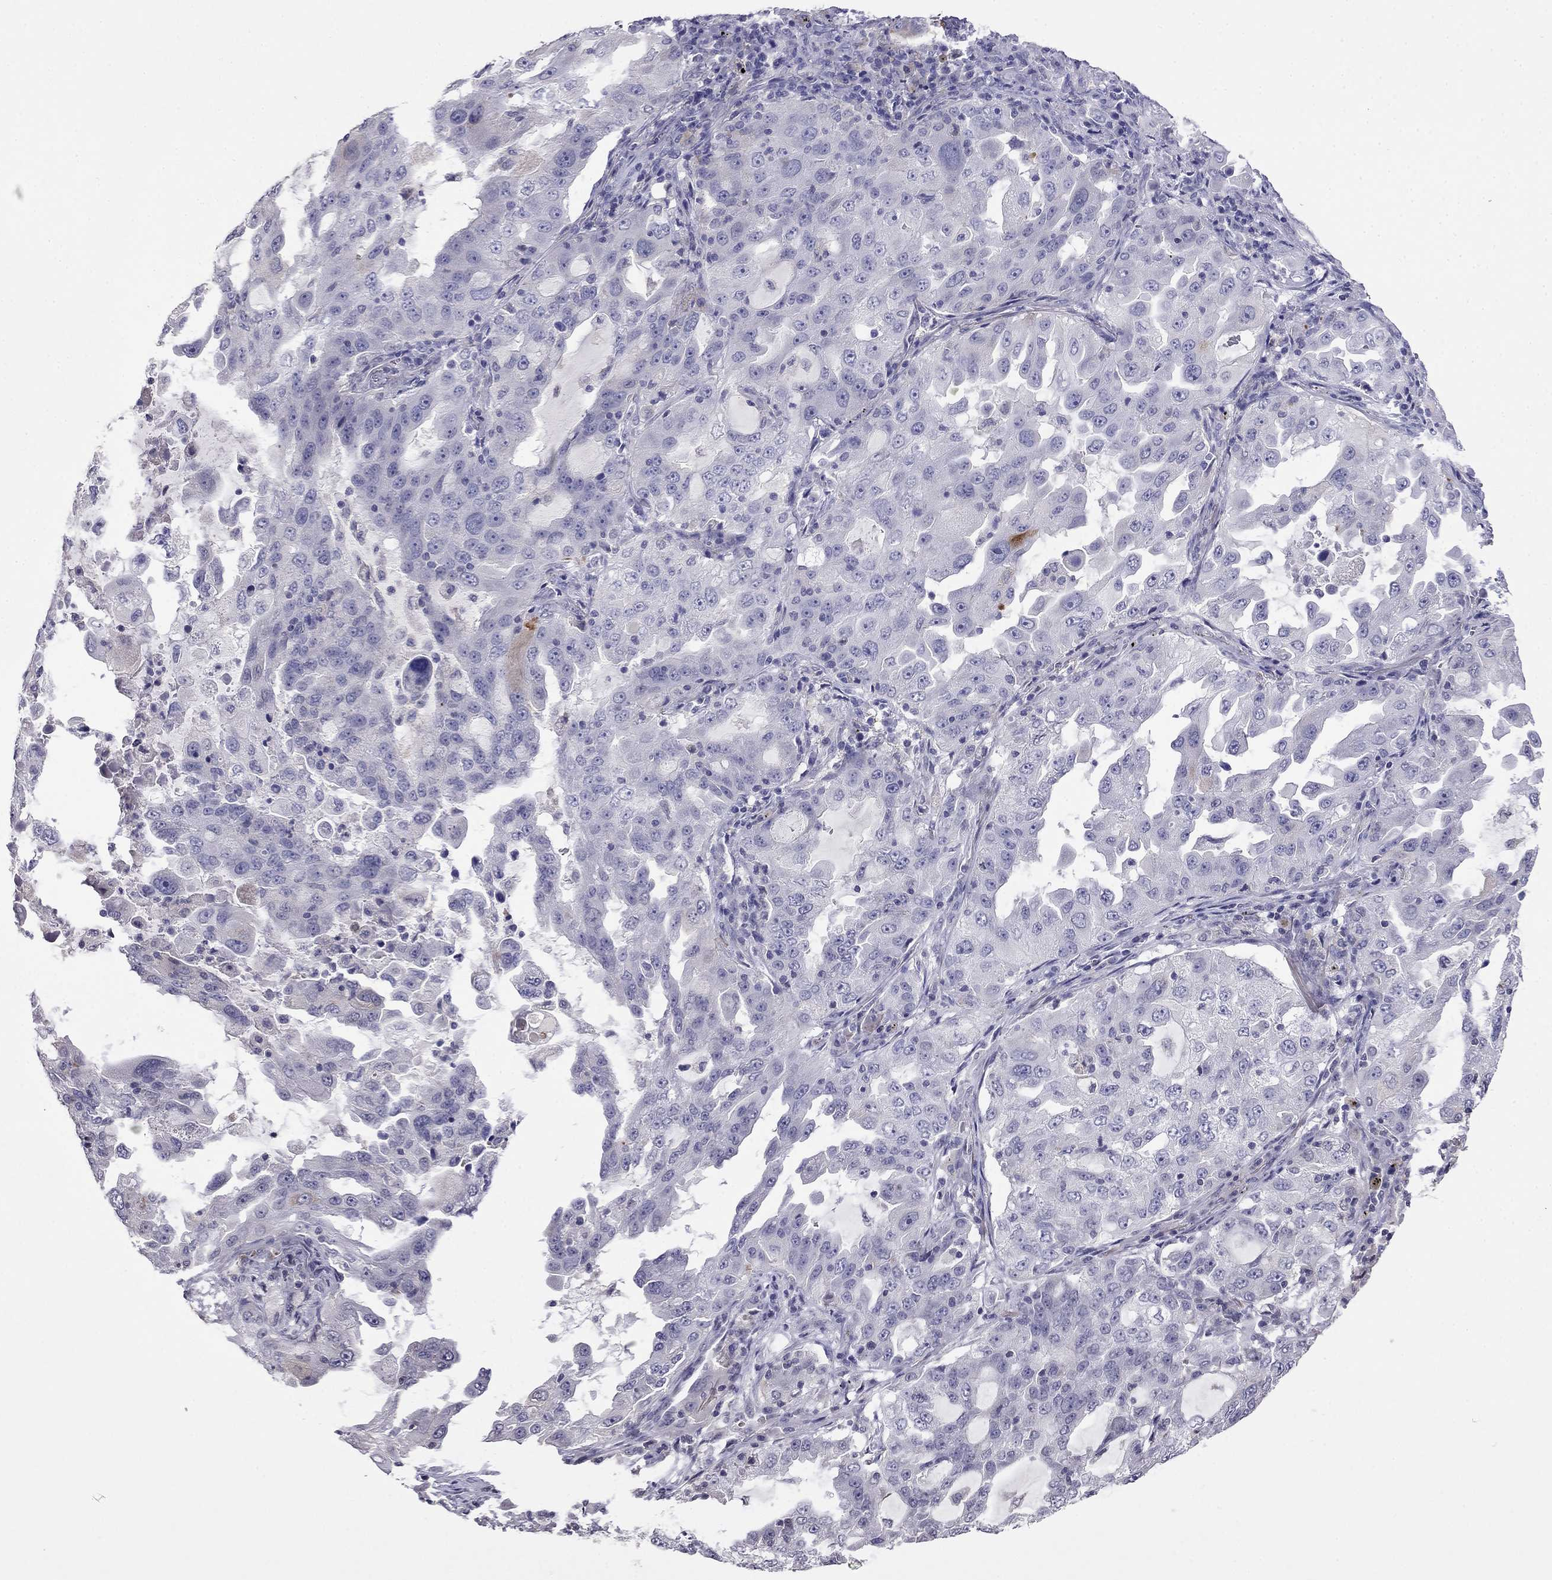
{"staining": {"intensity": "negative", "quantity": "none", "location": "none"}, "tissue": "lung cancer", "cell_type": "Tumor cells", "image_type": "cancer", "snomed": [{"axis": "morphology", "description": "Adenocarcinoma, NOS"}, {"axis": "topography", "description": "Lung"}], "caption": "An image of adenocarcinoma (lung) stained for a protein demonstrates no brown staining in tumor cells.", "gene": "PRR18", "patient": {"sex": "female", "age": 61}}